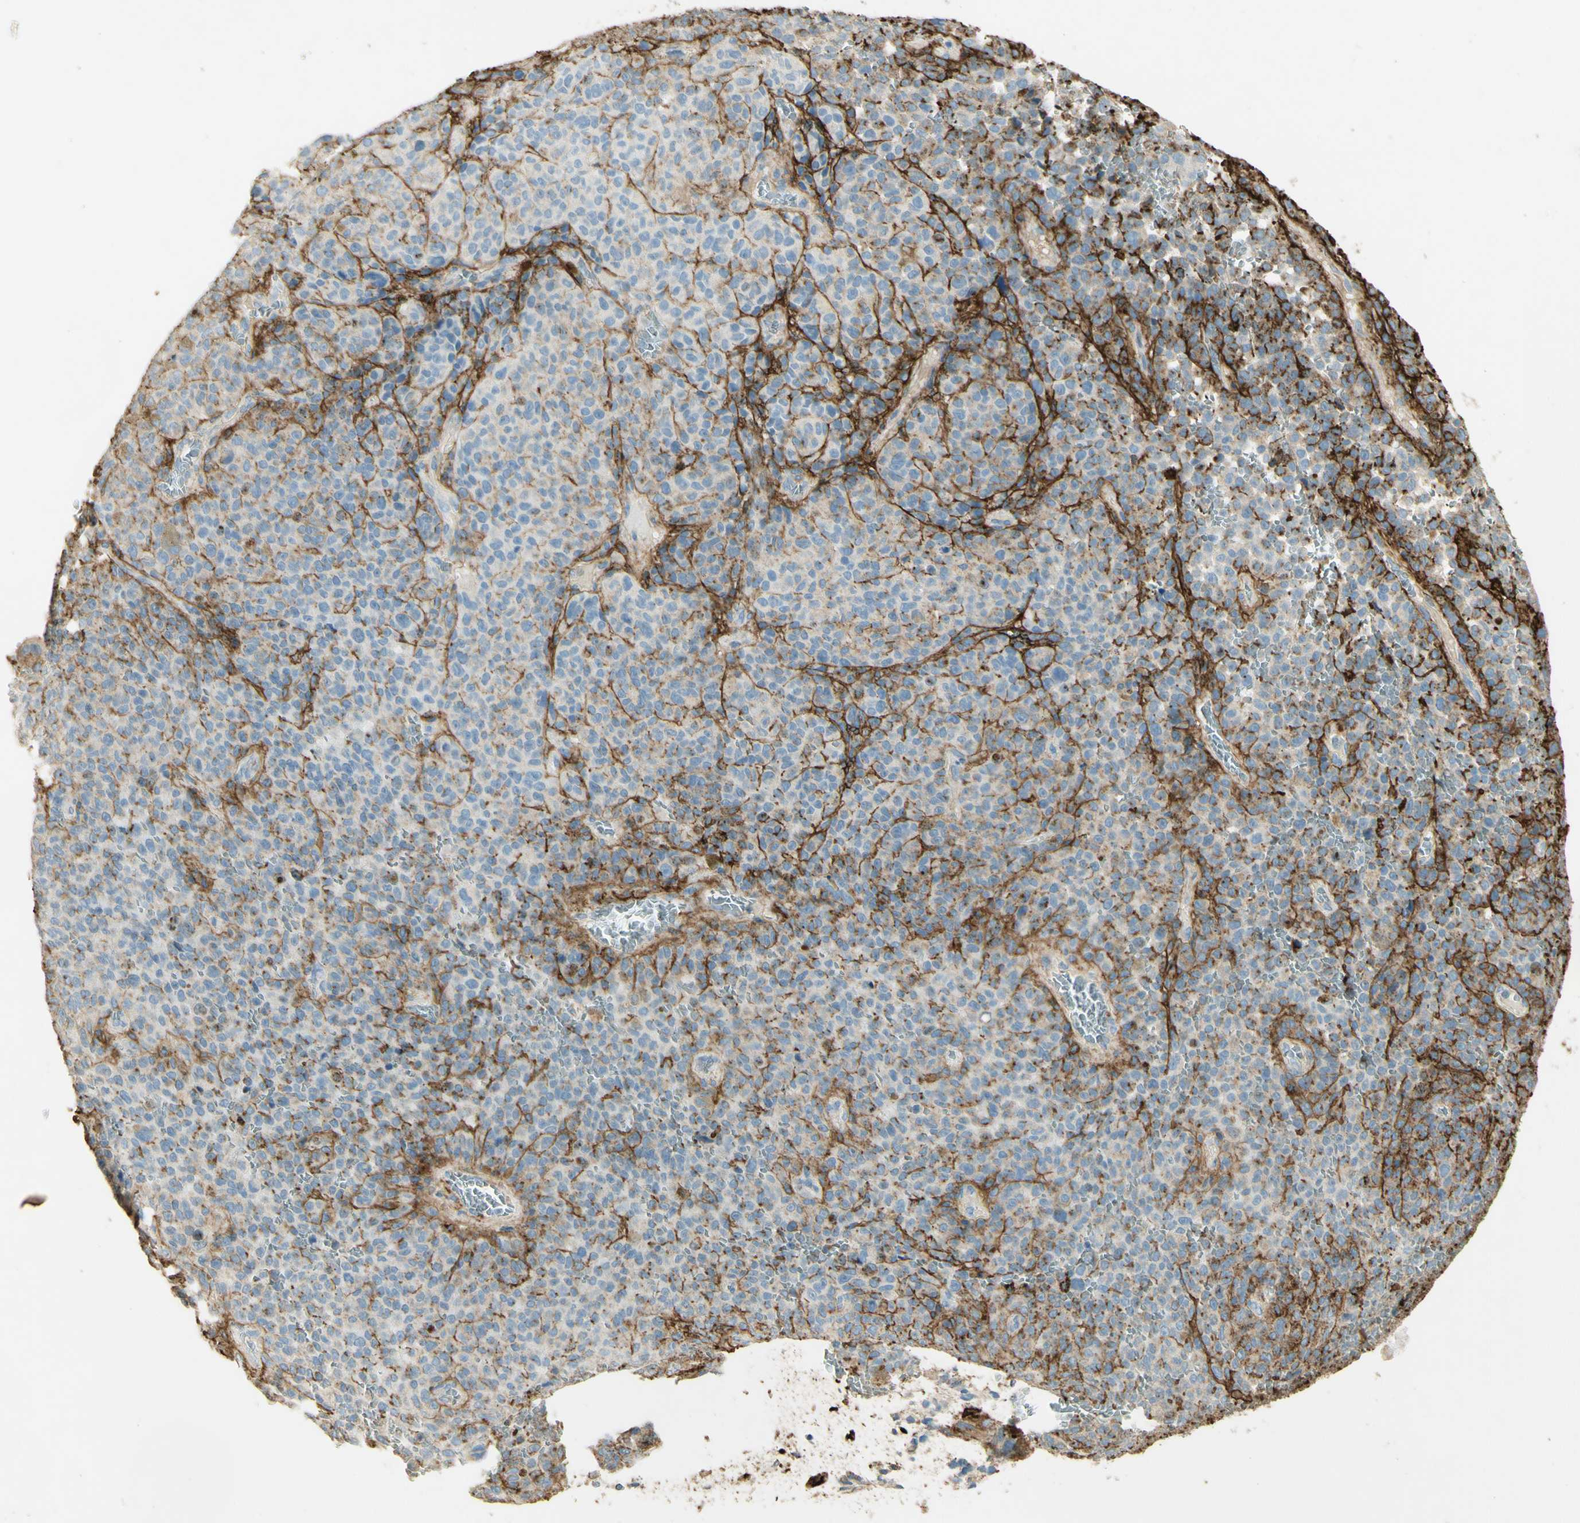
{"staining": {"intensity": "moderate", "quantity": "<25%", "location": "cytoplasmic/membranous"}, "tissue": "melanoma", "cell_type": "Tumor cells", "image_type": "cancer", "snomed": [{"axis": "morphology", "description": "Malignant melanoma, NOS"}, {"axis": "topography", "description": "Skin"}], "caption": "A histopathology image of human malignant melanoma stained for a protein displays moderate cytoplasmic/membranous brown staining in tumor cells.", "gene": "TNN", "patient": {"sex": "female", "age": 82}}